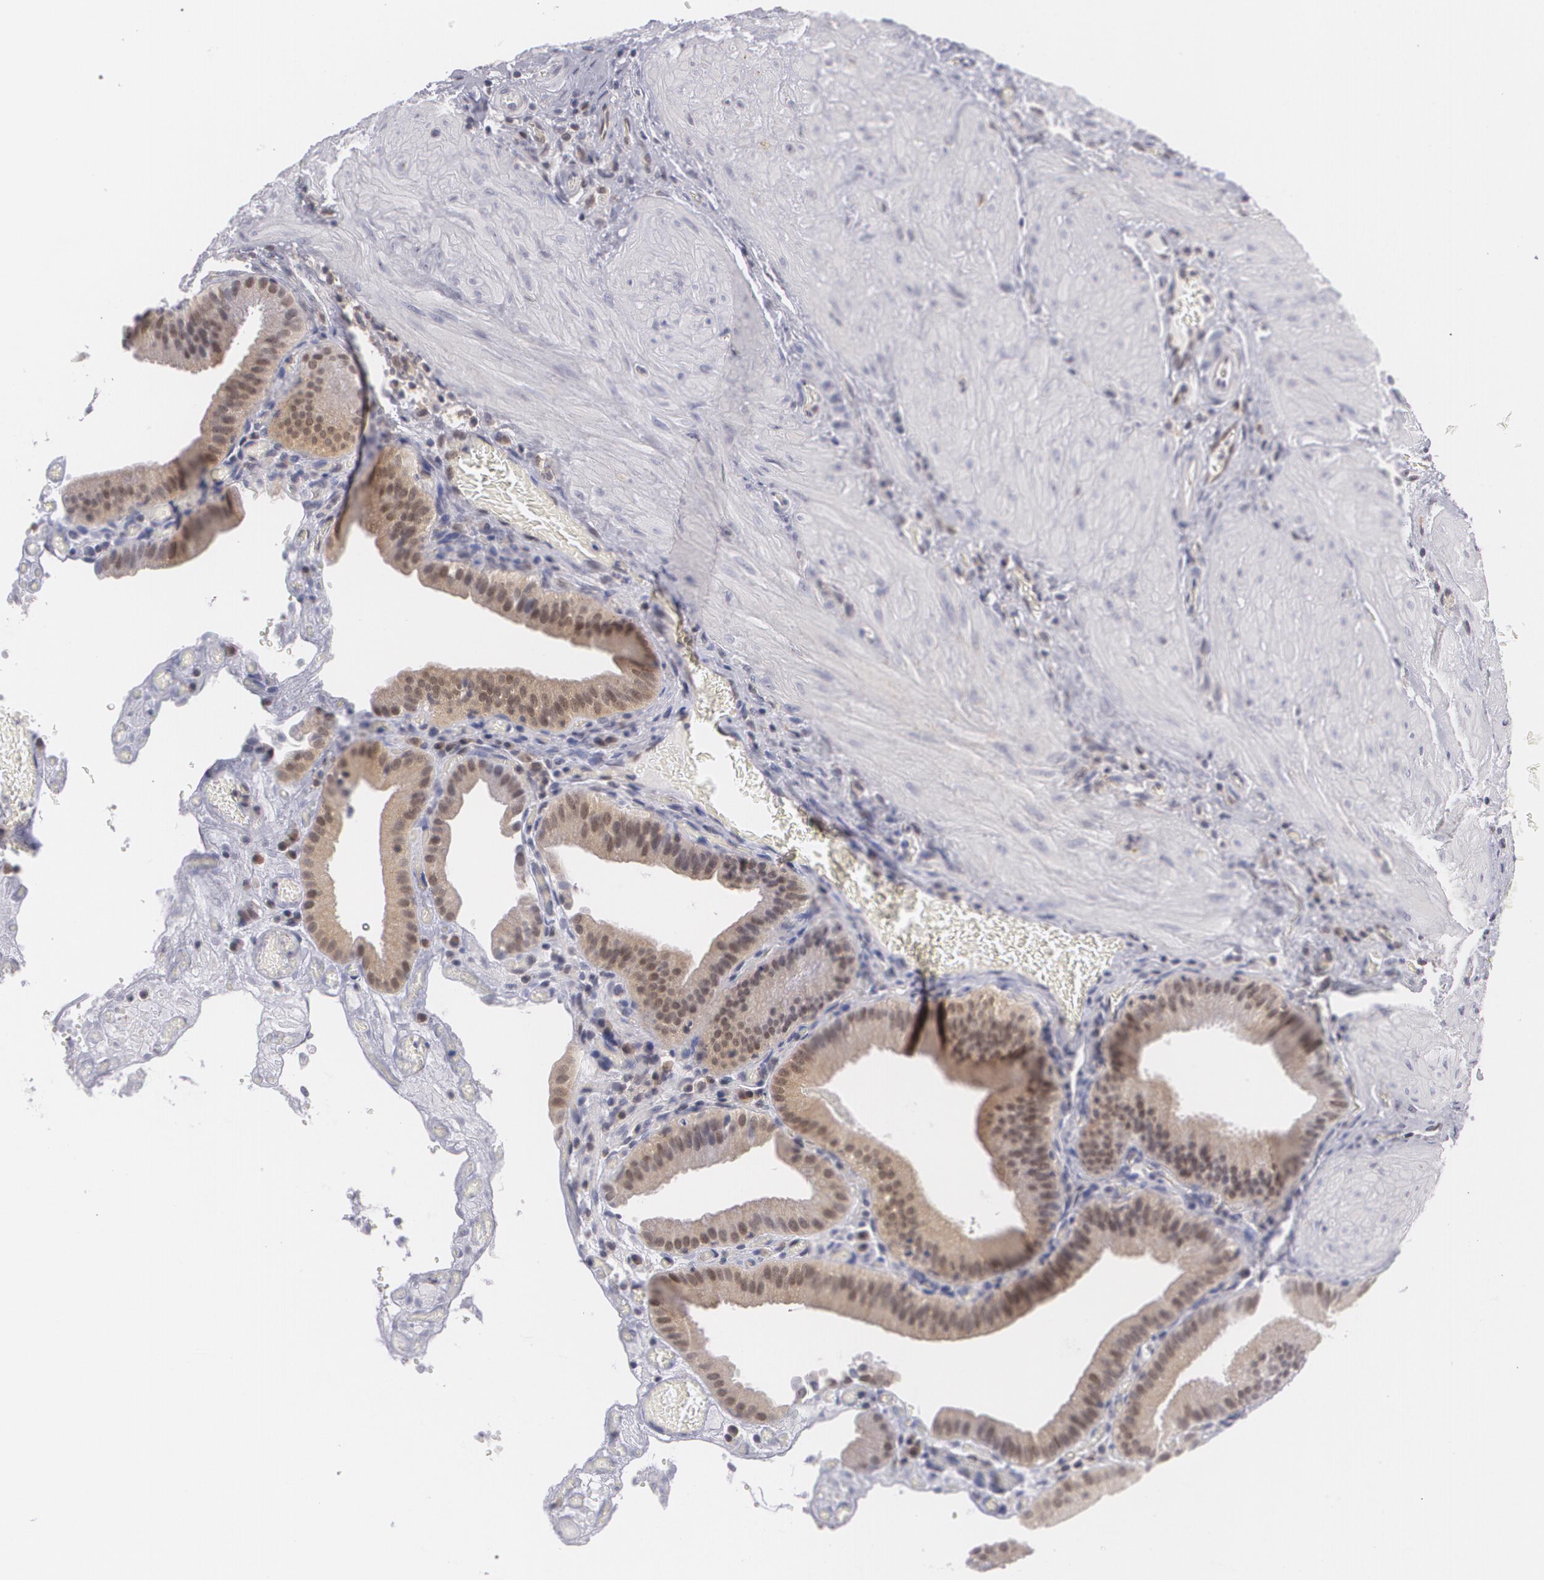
{"staining": {"intensity": "moderate", "quantity": ">75%", "location": "cytoplasmic/membranous"}, "tissue": "gallbladder", "cell_type": "Glandular cells", "image_type": "normal", "snomed": [{"axis": "morphology", "description": "Normal tissue, NOS"}, {"axis": "topography", "description": "Gallbladder"}], "caption": "High-magnification brightfield microscopy of unremarkable gallbladder stained with DAB (brown) and counterstained with hematoxylin (blue). glandular cells exhibit moderate cytoplasmic/membranous staining is seen in about>75% of cells.", "gene": "BCL10", "patient": {"sex": "female", "age": 75}}